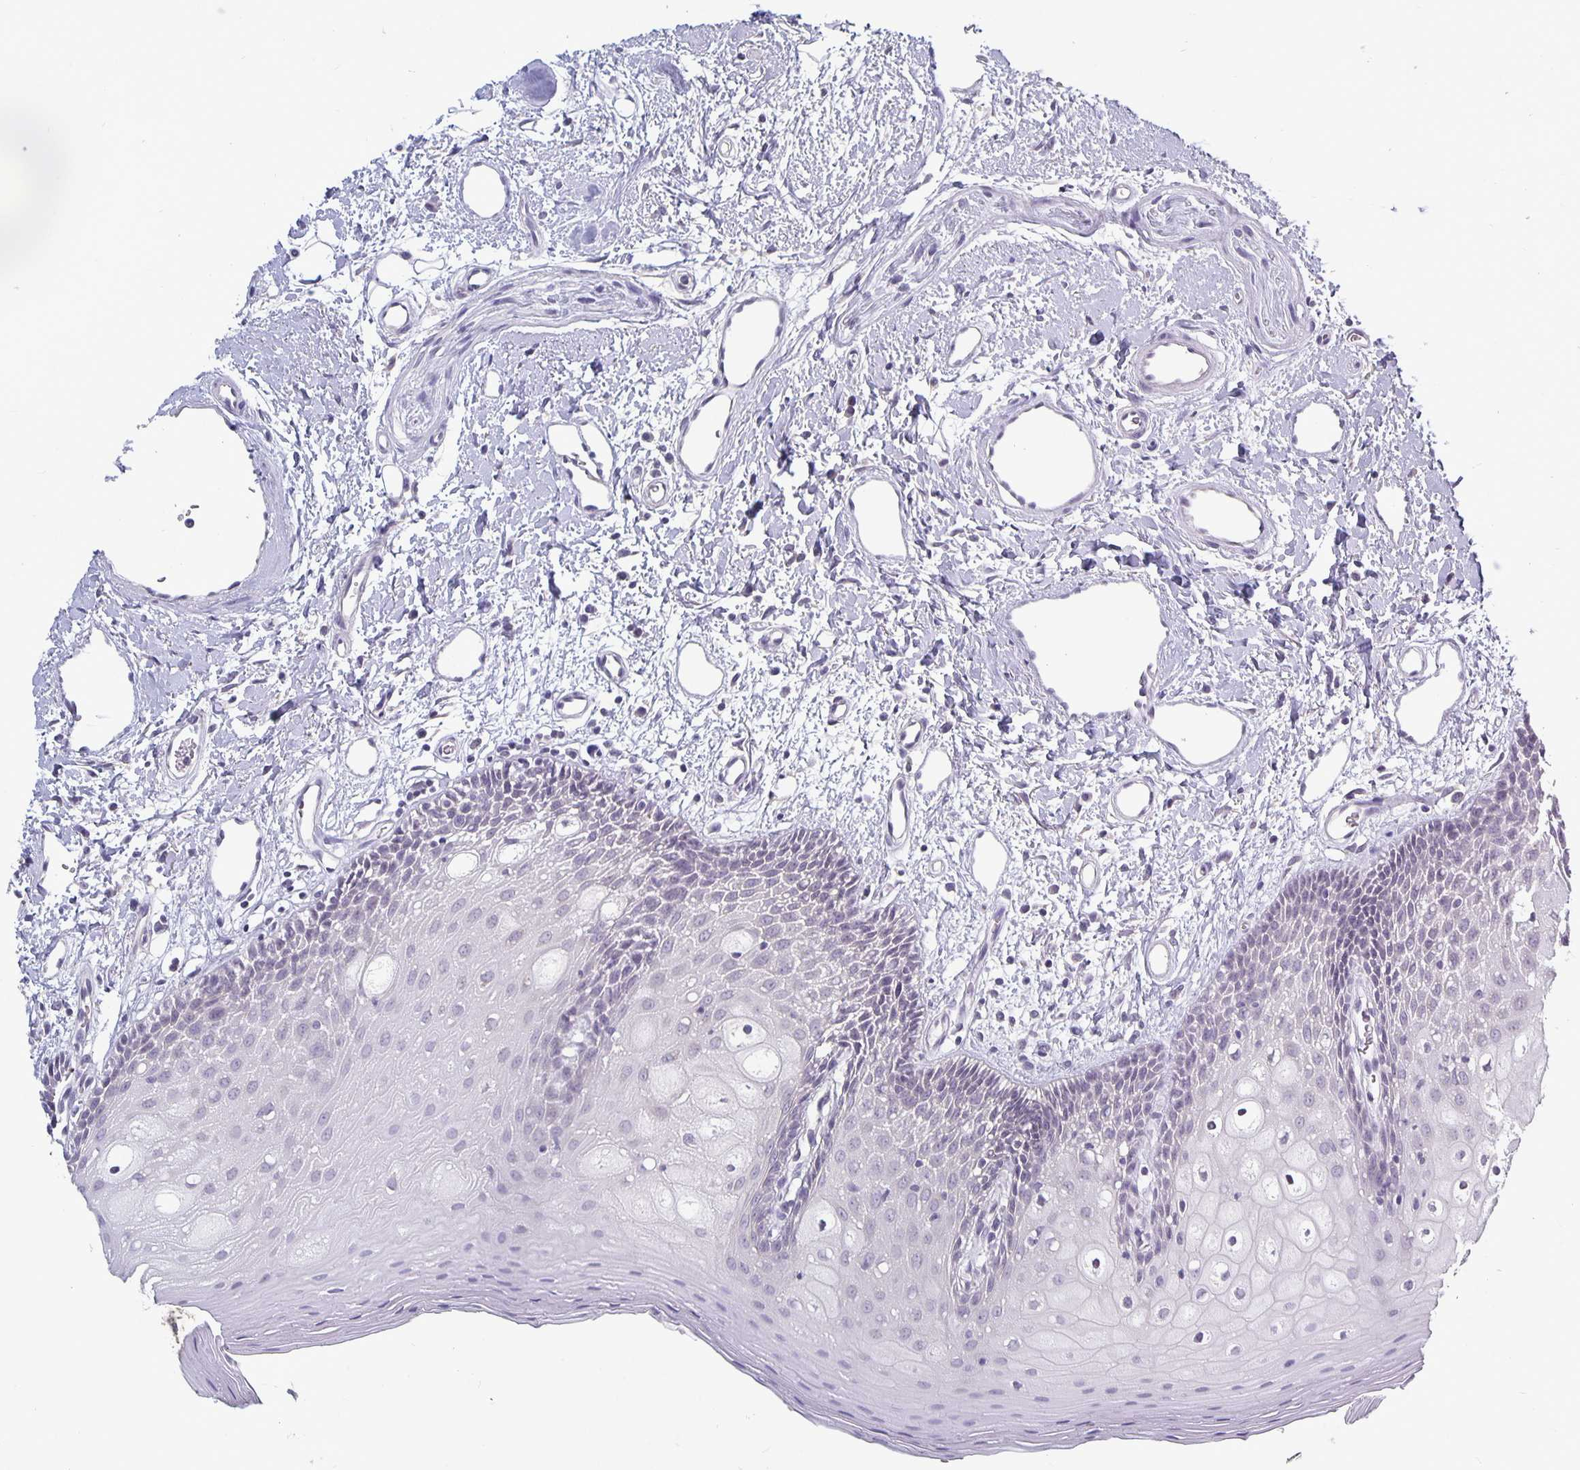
{"staining": {"intensity": "negative", "quantity": "none", "location": "none"}, "tissue": "oral mucosa", "cell_type": "Squamous epithelial cells", "image_type": "normal", "snomed": [{"axis": "morphology", "description": "Normal tissue, NOS"}, {"axis": "topography", "description": "Oral tissue"}], "caption": "This is a micrograph of IHC staining of benign oral mucosa, which shows no staining in squamous epithelial cells.", "gene": "PLCB3", "patient": {"sex": "female", "age": 43}}